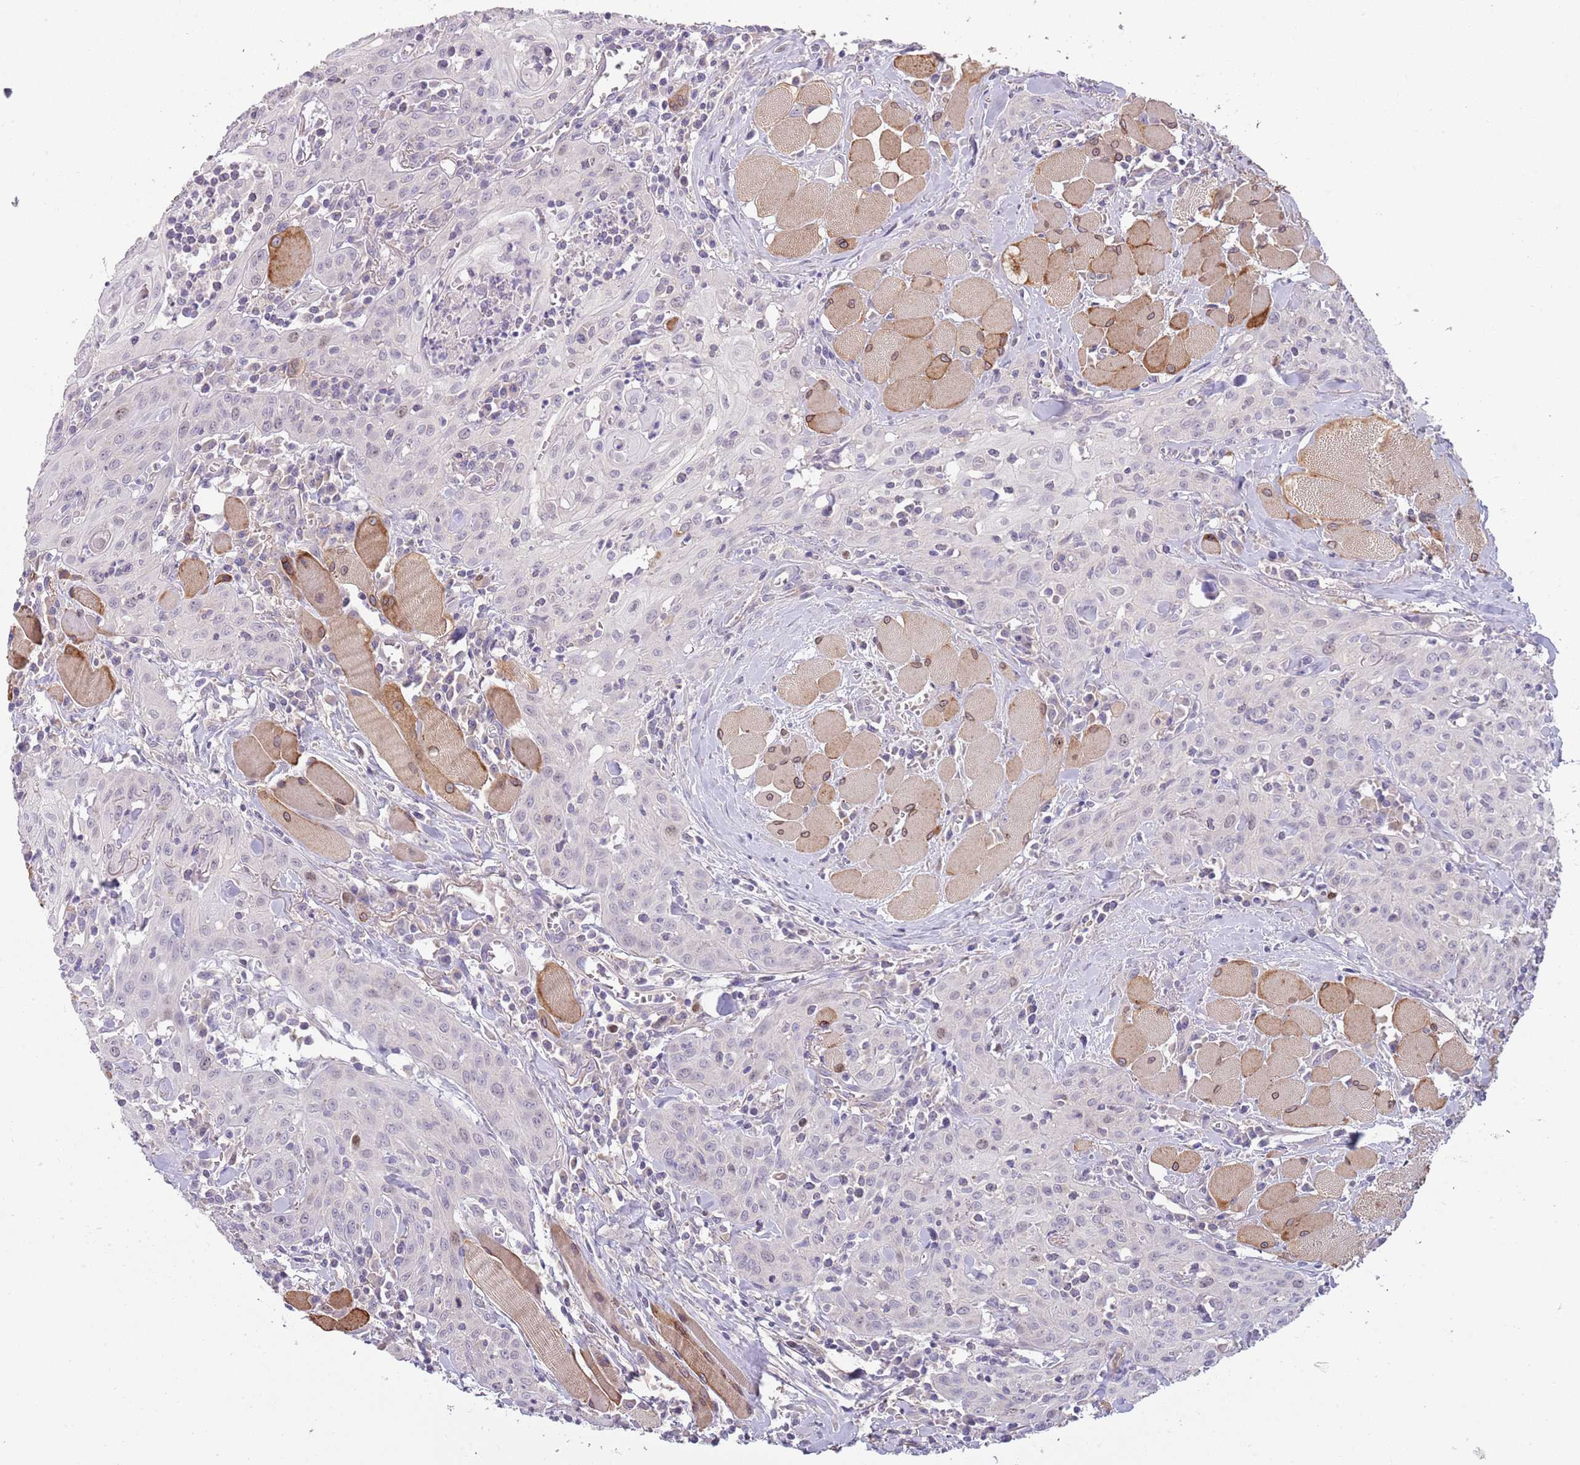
{"staining": {"intensity": "negative", "quantity": "none", "location": "none"}, "tissue": "head and neck cancer", "cell_type": "Tumor cells", "image_type": "cancer", "snomed": [{"axis": "morphology", "description": "Squamous cell carcinoma, NOS"}, {"axis": "topography", "description": "Oral tissue"}, {"axis": "topography", "description": "Head-Neck"}], "caption": "Tumor cells are negative for protein expression in human squamous cell carcinoma (head and neck).", "gene": "PIMREG", "patient": {"sex": "female", "age": 70}}